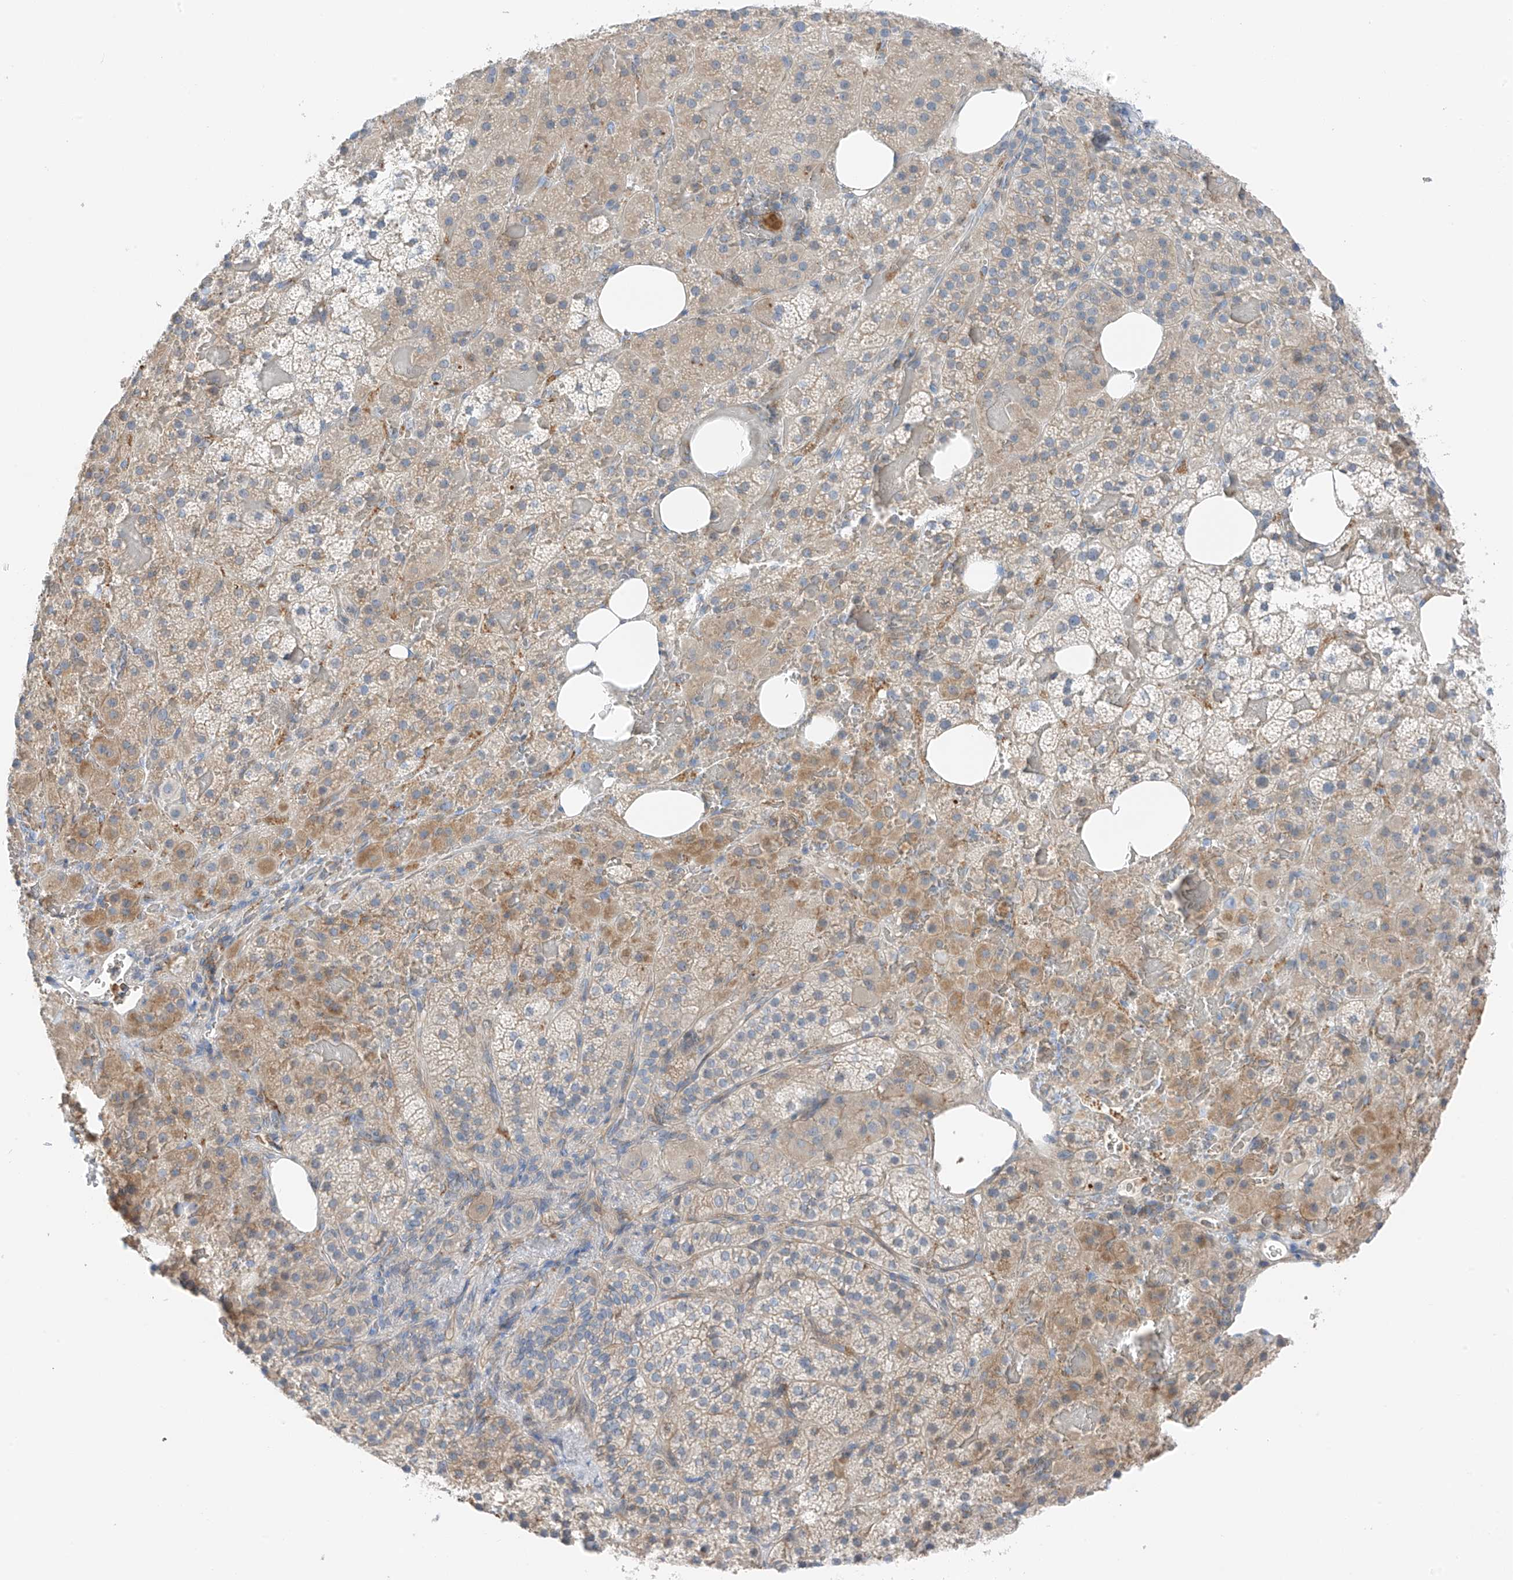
{"staining": {"intensity": "moderate", "quantity": "25%-75%", "location": "cytoplasmic/membranous"}, "tissue": "adrenal gland", "cell_type": "Glandular cells", "image_type": "normal", "snomed": [{"axis": "morphology", "description": "Normal tissue, NOS"}, {"axis": "topography", "description": "Adrenal gland"}], "caption": "Brown immunohistochemical staining in normal adrenal gland demonstrates moderate cytoplasmic/membranous staining in about 25%-75% of glandular cells.", "gene": "NALCN", "patient": {"sex": "female", "age": 59}}